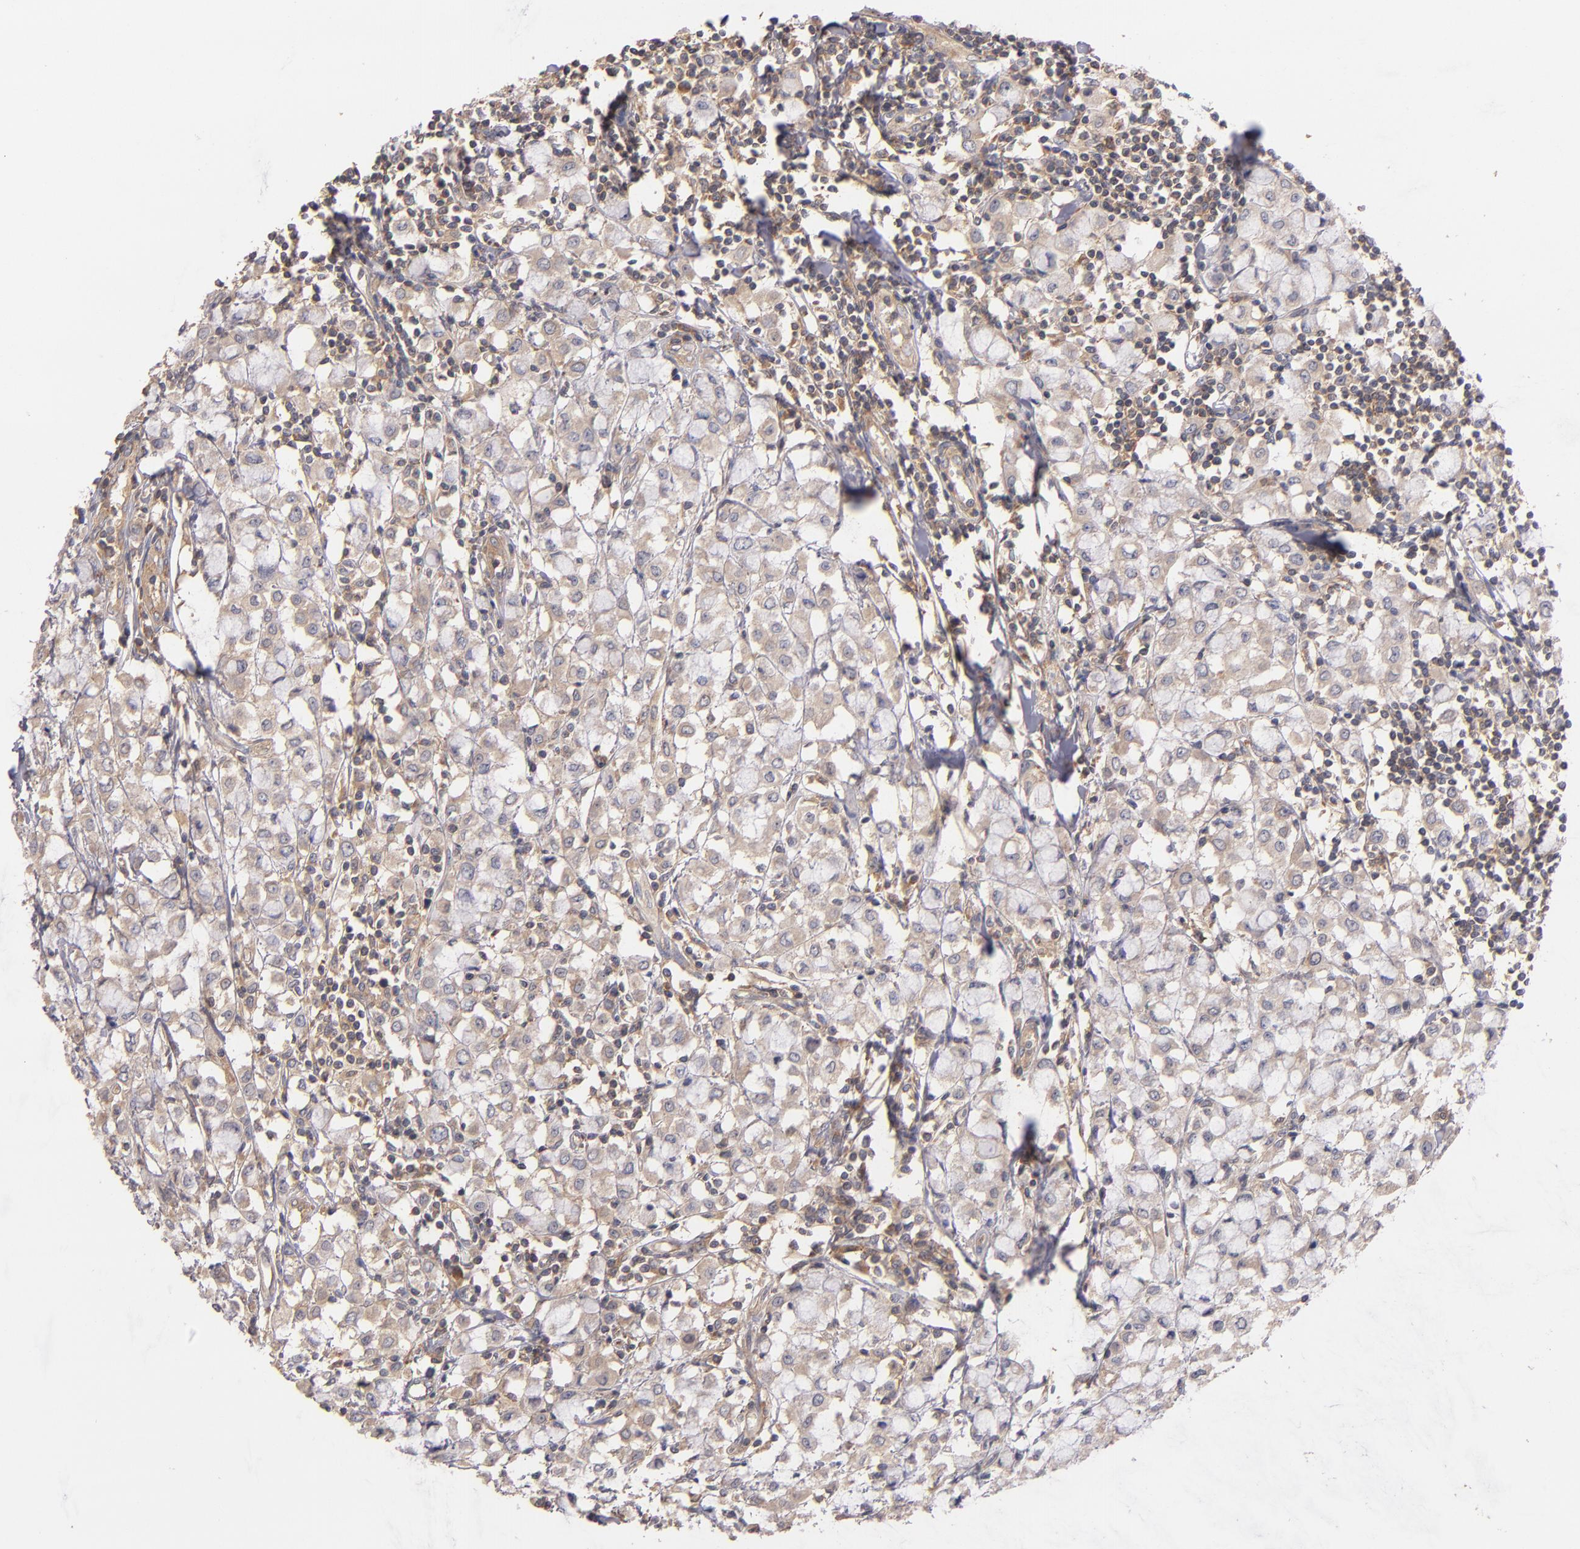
{"staining": {"intensity": "weak", "quantity": ">75%", "location": "cytoplasmic/membranous"}, "tissue": "breast cancer", "cell_type": "Tumor cells", "image_type": "cancer", "snomed": [{"axis": "morphology", "description": "Lobular carcinoma"}, {"axis": "topography", "description": "Breast"}], "caption": "A histopathology image of breast cancer stained for a protein demonstrates weak cytoplasmic/membranous brown staining in tumor cells.", "gene": "UPF3B", "patient": {"sex": "female", "age": 85}}